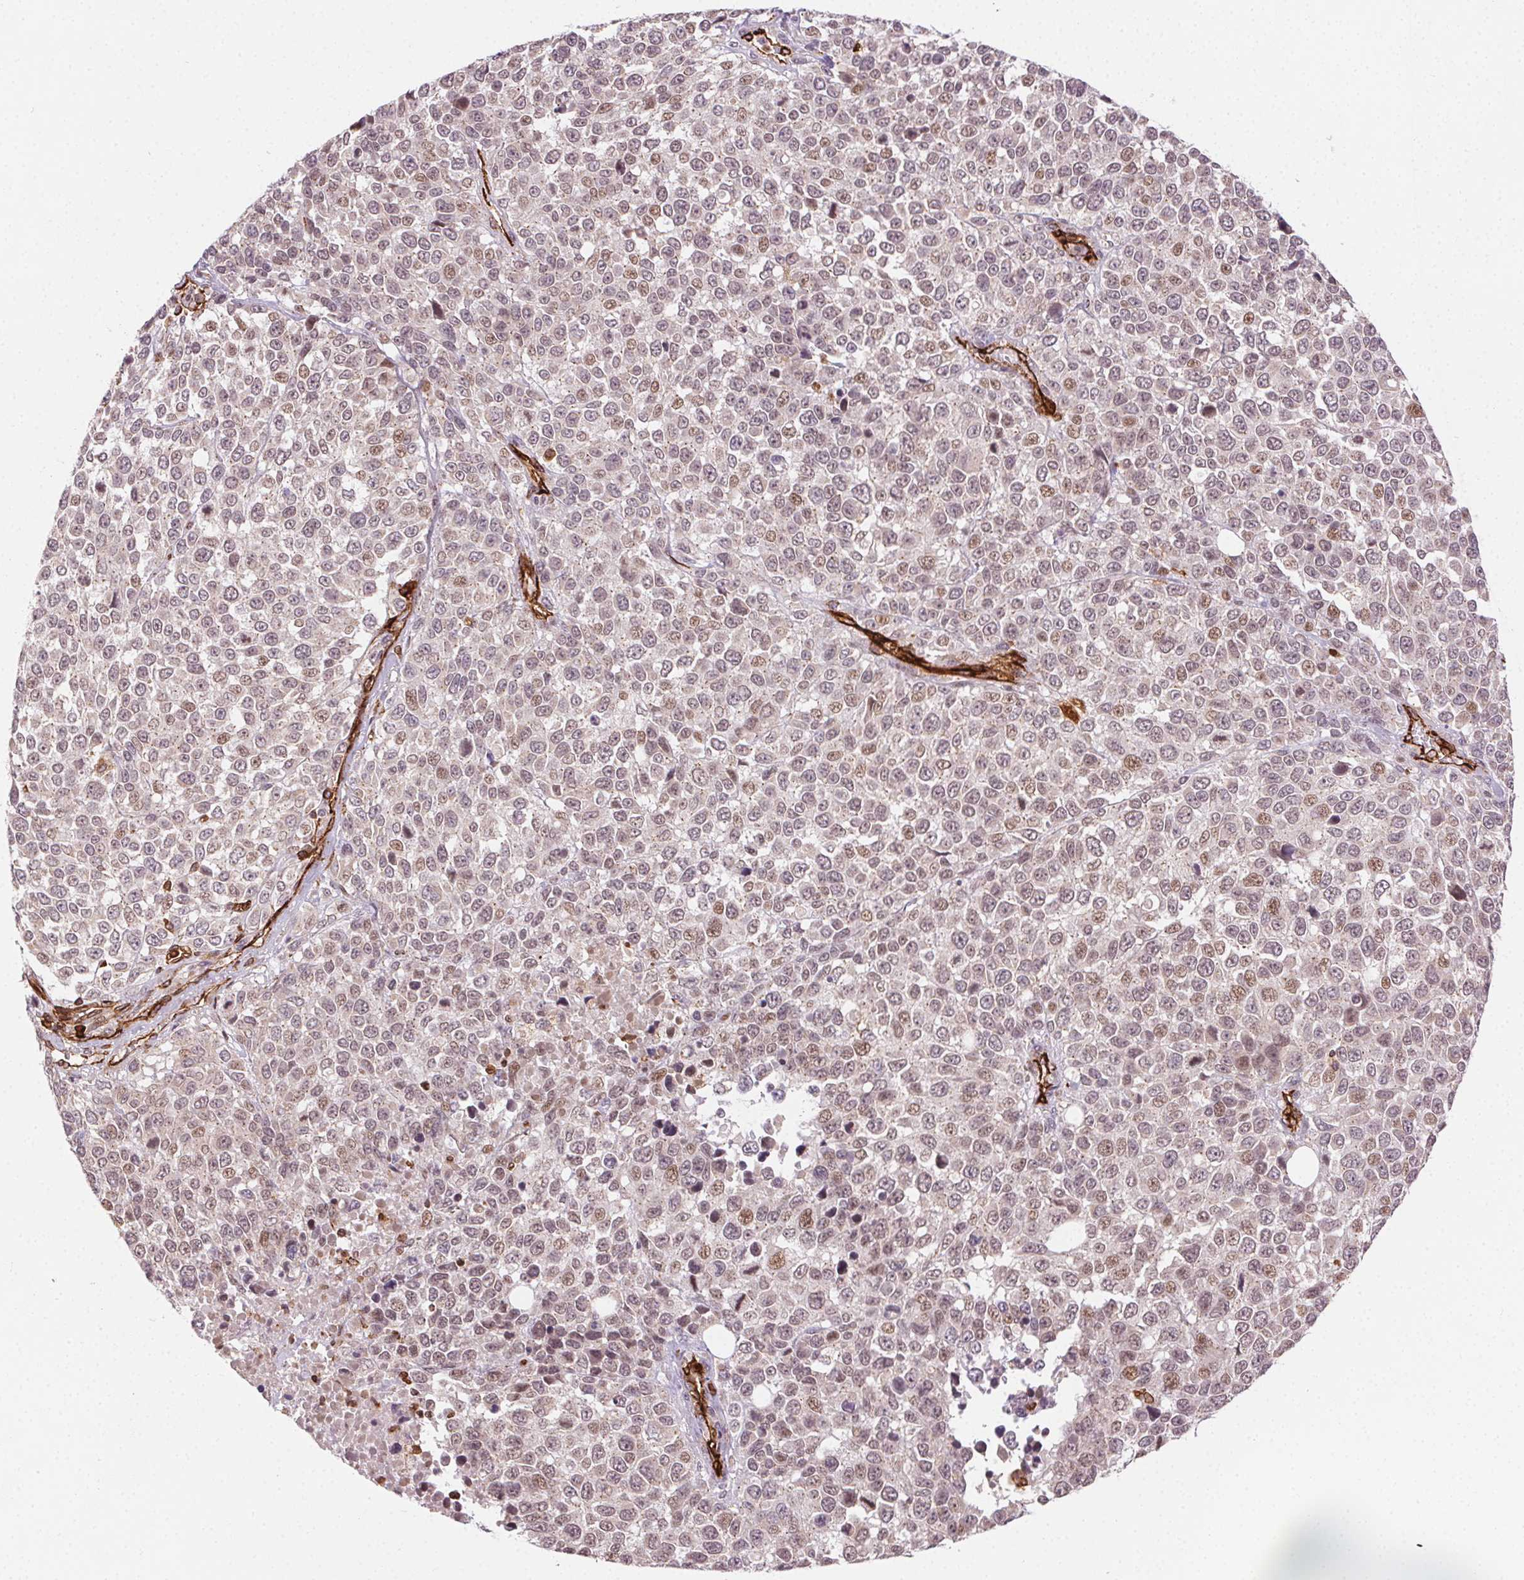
{"staining": {"intensity": "weak", "quantity": "<25%", "location": "nuclear"}, "tissue": "melanoma", "cell_type": "Tumor cells", "image_type": "cancer", "snomed": [{"axis": "morphology", "description": "Malignant melanoma, Metastatic site"}, {"axis": "topography", "description": "Skin"}], "caption": "This is an immunohistochemistry image of melanoma. There is no positivity in tumor cells.", "gene": "RNASET2", "patient": {"sex": "male", "age": 84}}